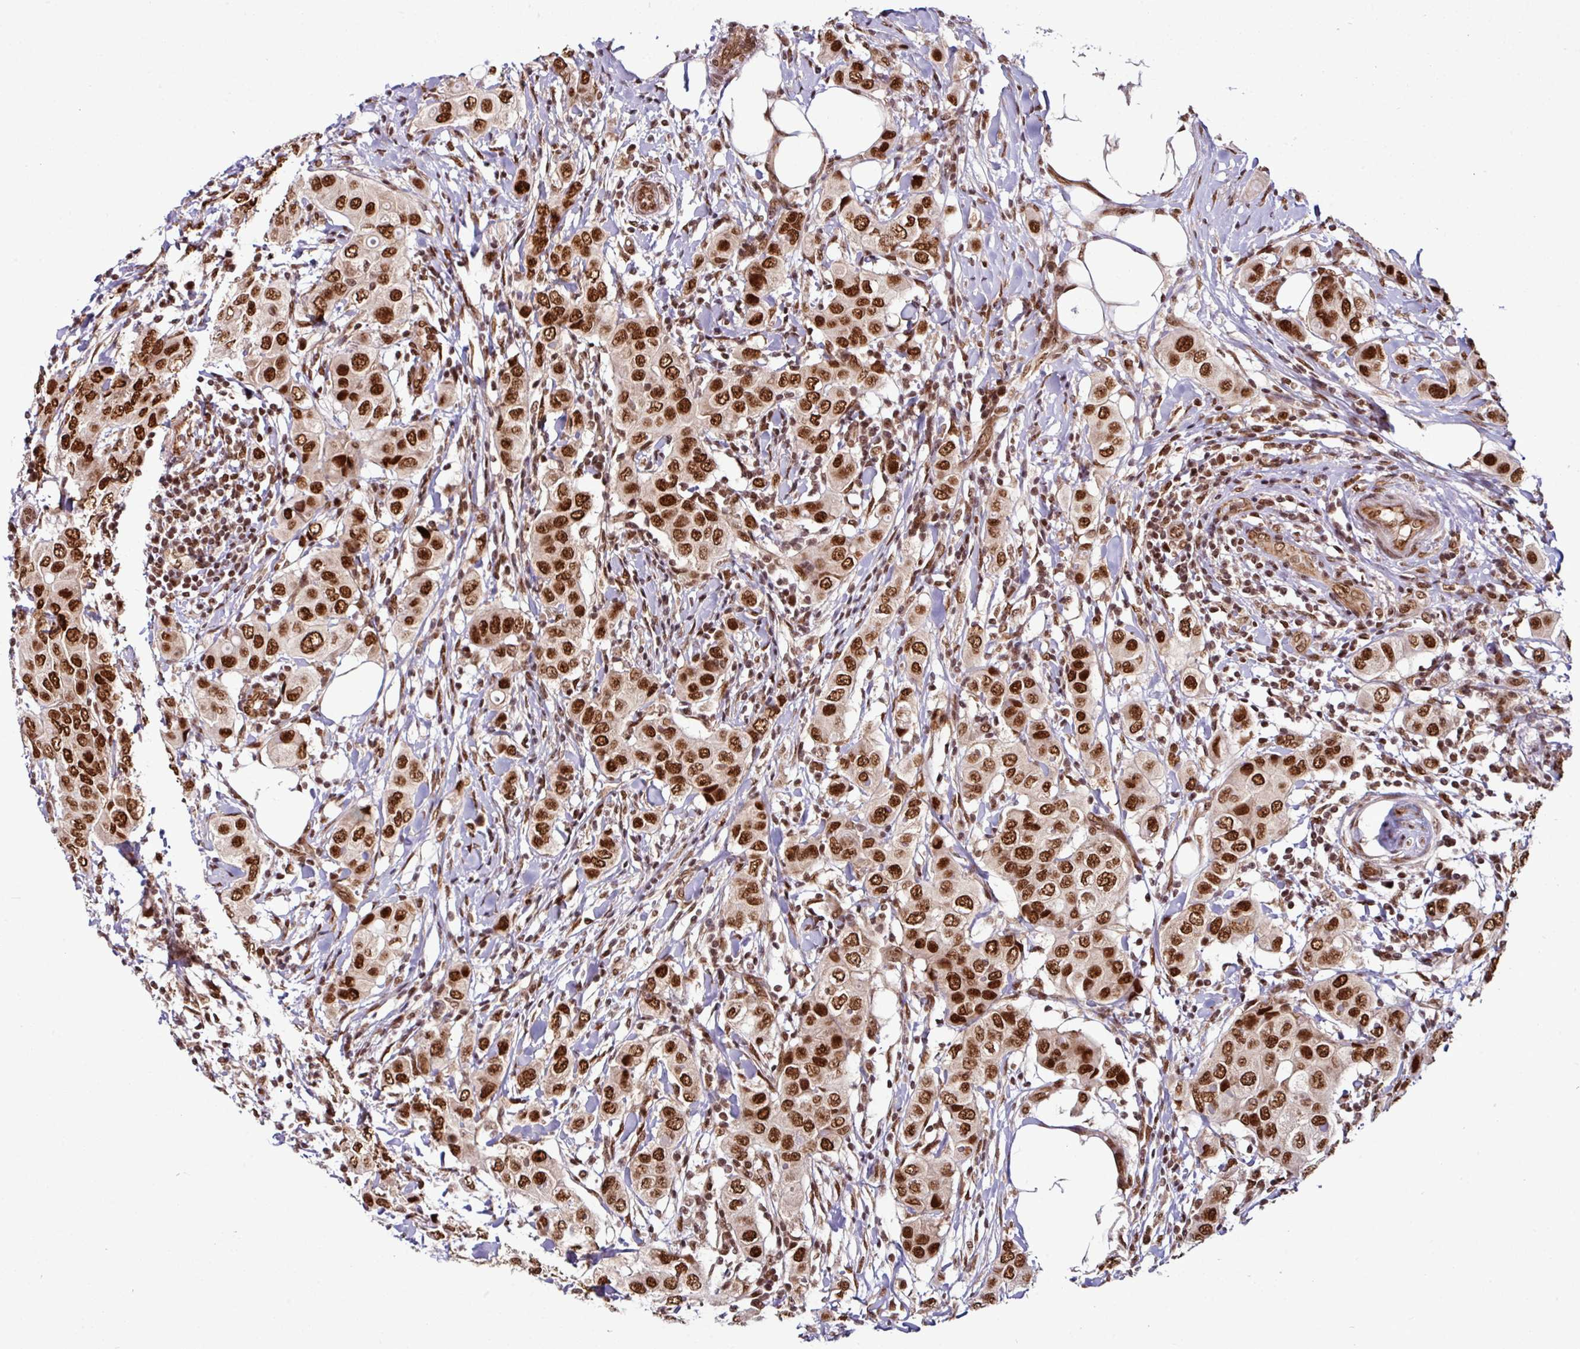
{"staining": {"intensity": "strong", "quantity": ">75%", "location": "nuclear"}, "tissue": "breast cancer", "cell_type": "Tumor cells", "image_type": "cancer", "snomed": [{"axis": "morphology", "description": "Lobular carcinoma"}, {"axis": "topography", "description": "Breast"}], "caption": "Protein staining by immunohistochemistry reveals strong nuclear expression in approximately >75% of tumor cells in breast lobular carcinoma.", "gene": "MORF4L2", "patient": {"sex": "female", "age": 51}}